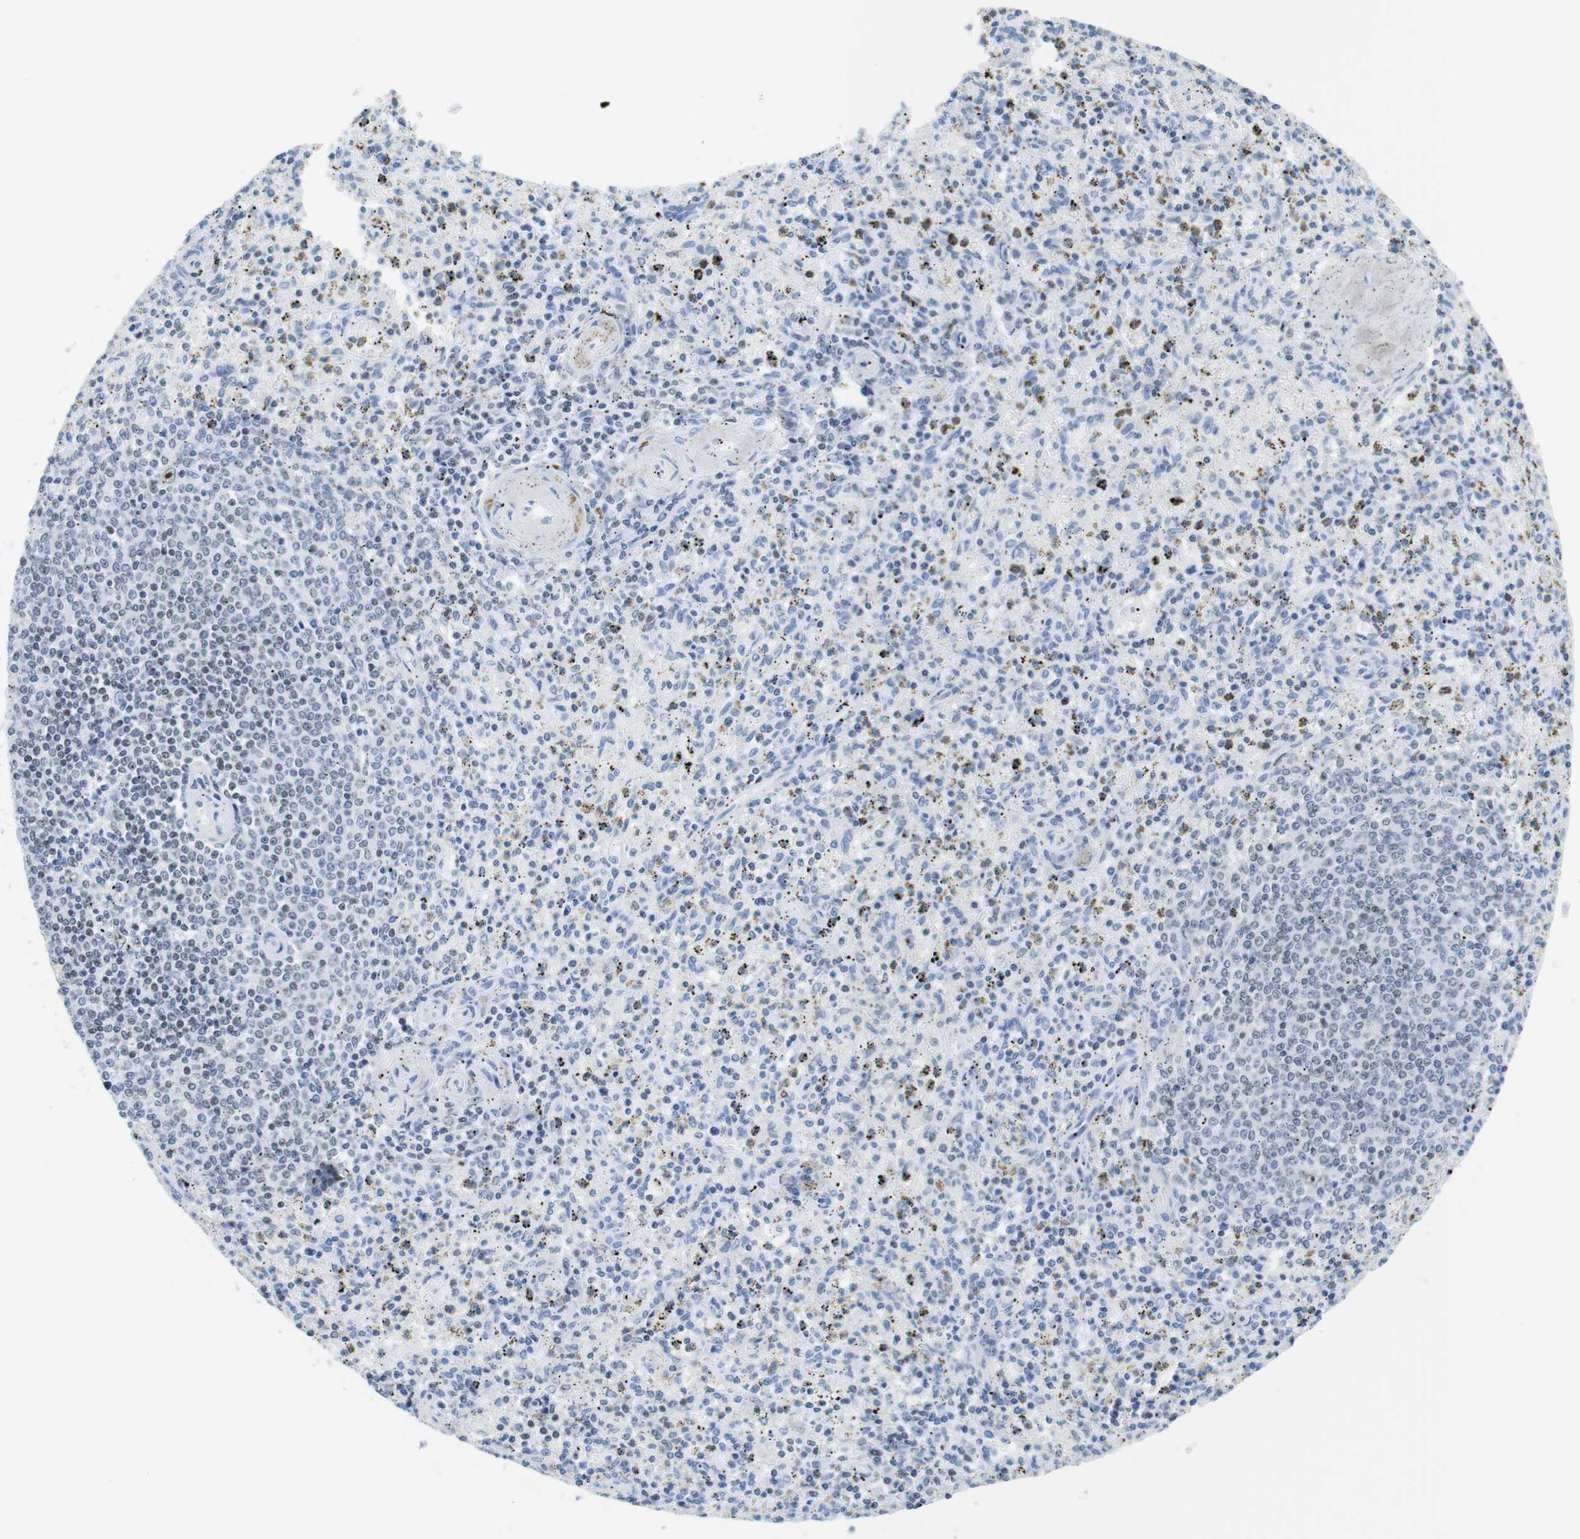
{"staining": {"intensity": "weak", "quantity": "<25%", "location": "nuclear"}, "tissue": "spleen", "cell_type": "Cells in red pulp", "image_type": "normal", "snomed": [{"axis": "morphology", "description": "Normal tissue, NOS"}, {"axis": "topography", "description": "Spleen"}], "caption": "A high-resolution histopathology image shows immunohistochemistry (IHC) staining of unremarkable spleen, which shows no significant positivity in cells in red pulp.", "gene": "NIFK", "patient": {"sex": "male", "age": 72}}